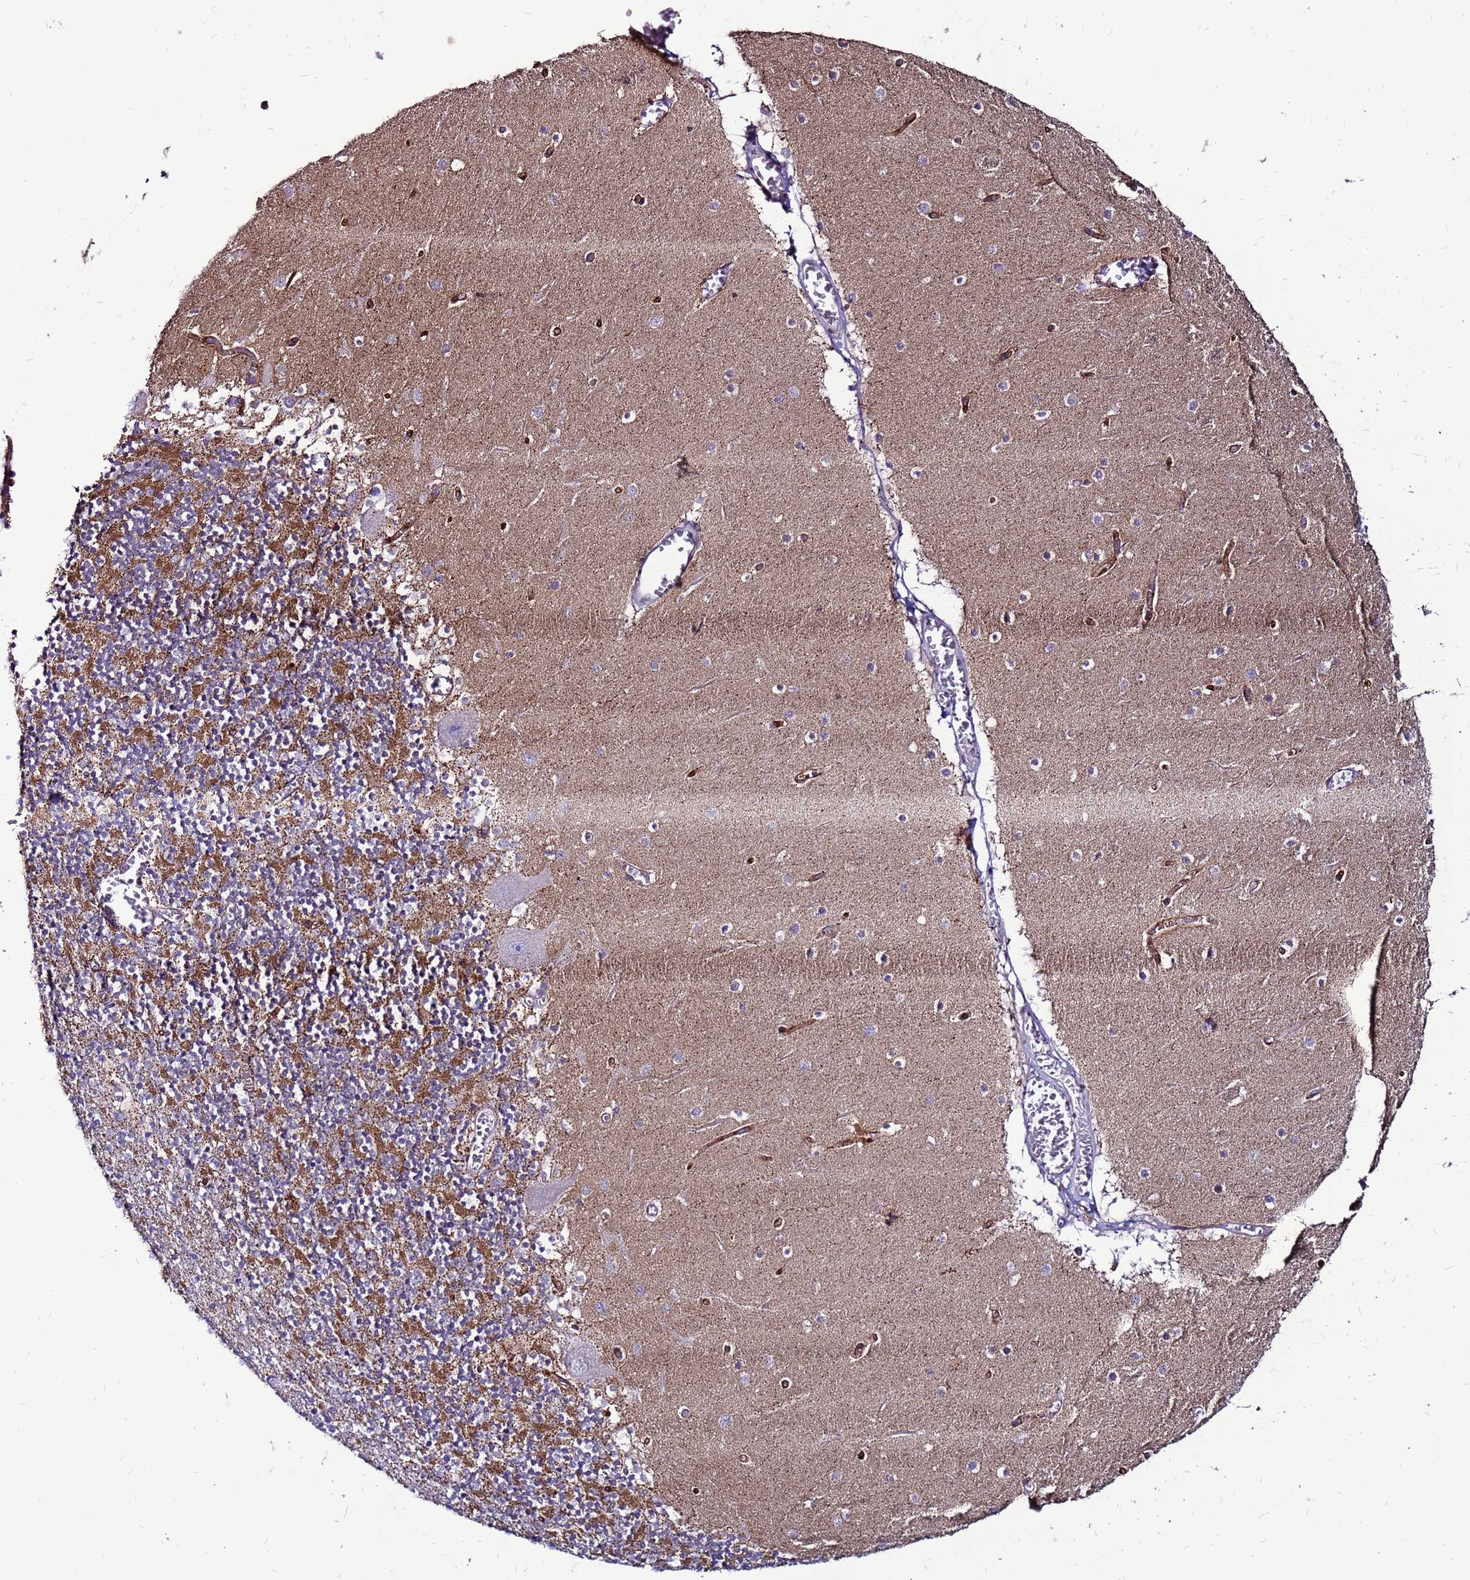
{"staining": {"intensity": "moderate", "quantity": "25%-75%", "location": "cytoplasmic/membranous"}, "tissue": "cerebellum", "cell_type": "Cells in granular layer", "image_type": "normal", "snomed": [{"axis": "morphology", "description": "Normal tissue, NOS"}, {"axis": "topography", "description": "Cerebellum"}], "caption": "Immunohistochemical staining of unremarkable human cerebellum reveals medium levels of moderate cytoplasmic/membranous expression in approximately 25%-75% of cells in granular layer. (DAB (3,3'-diaminobenzidine) = brown stain, brightfield microscopy at high magnification).", "gene": "CCDC71", "patient": {"sex": "female", "age": 28}}